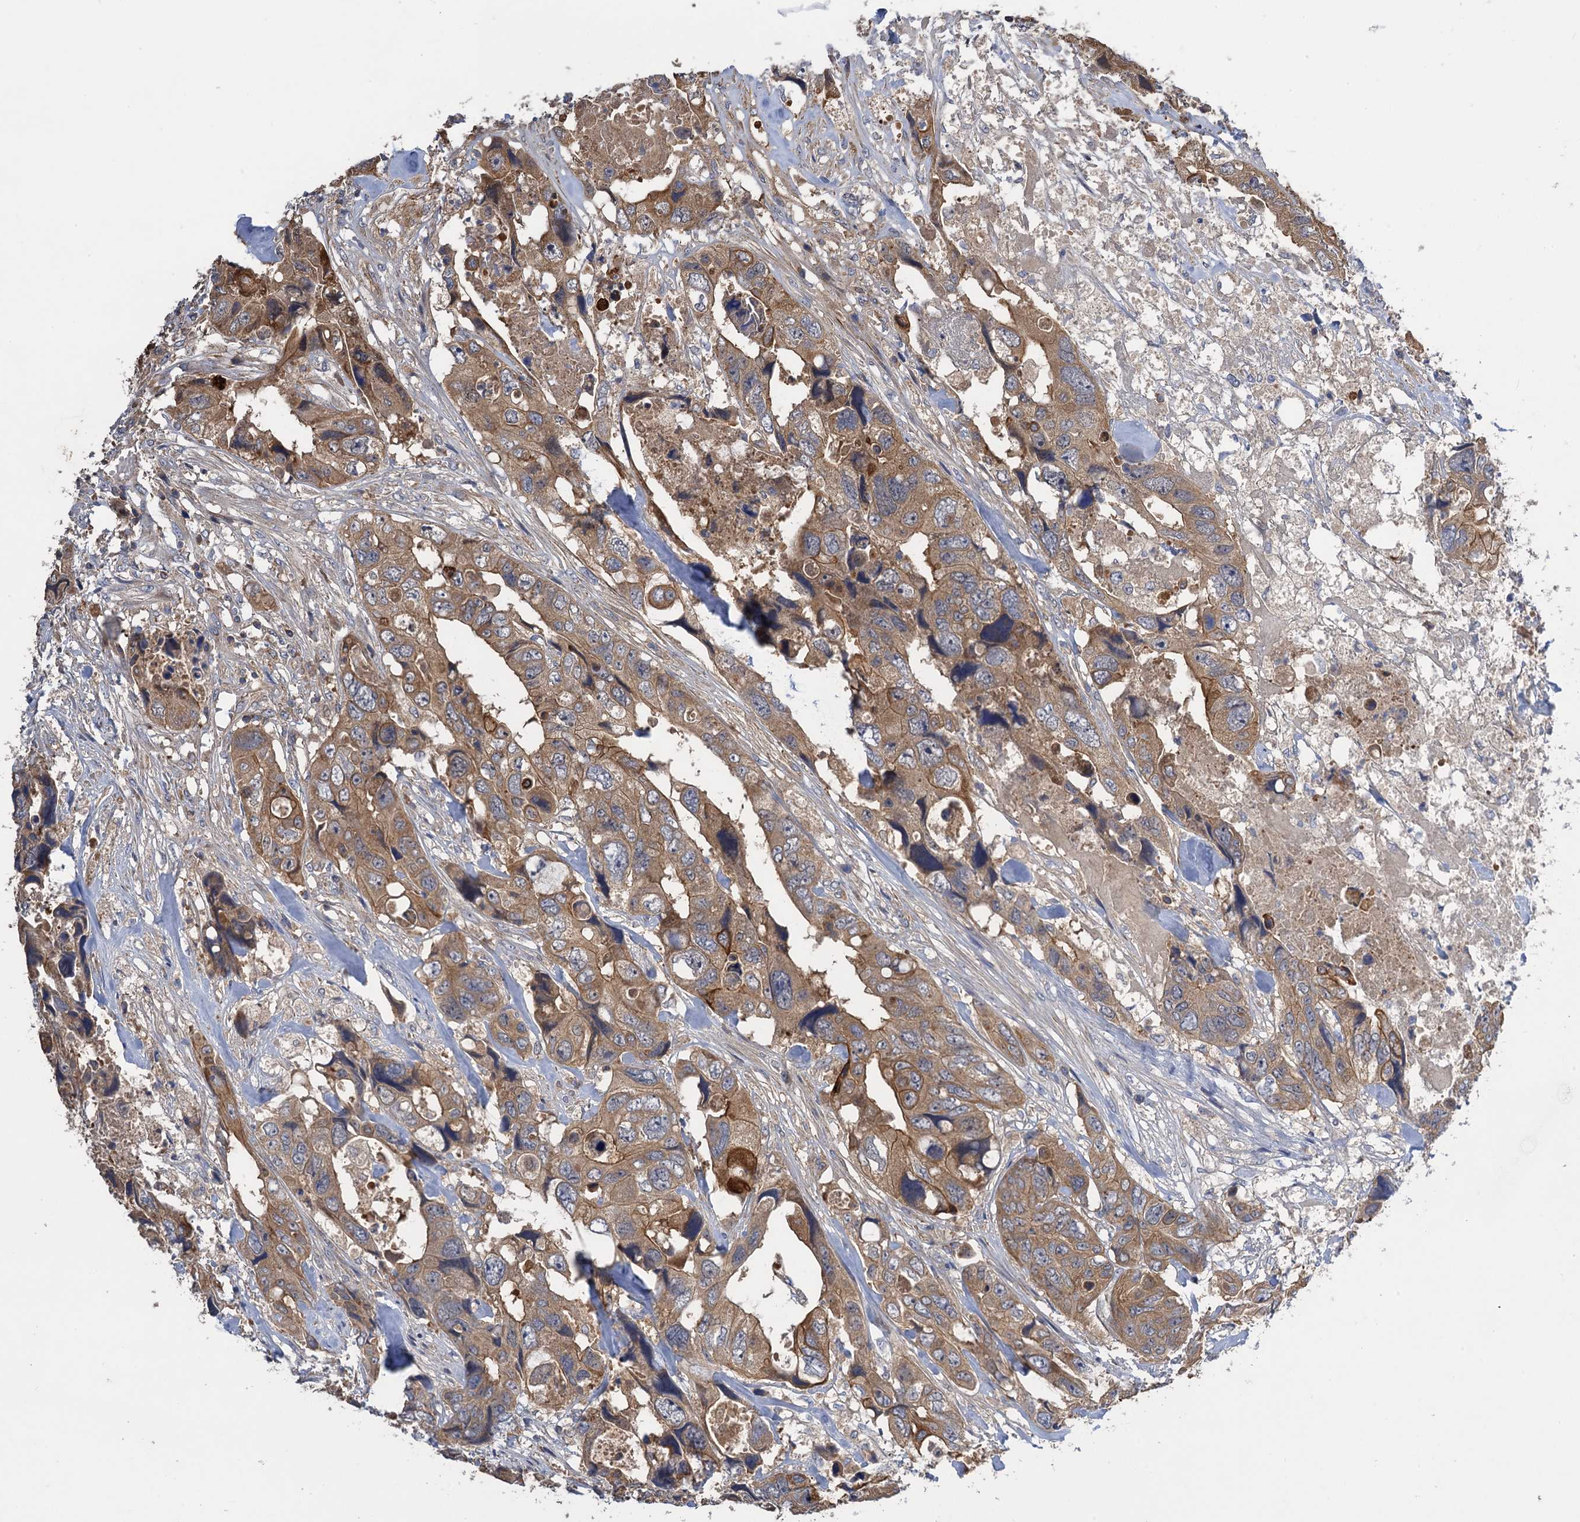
{"staining": {"intensity": "moderate", "quantity": ">75%", "location": "cytoplasmic/membranous"}, "tissue": "colorectal cancer", "cell_type": "Tumor cells", "image_type": "cancer", "snomed": [{"axis": "morphology", "description": "Adenocarcinoma, NOS"}, {"axis": "topography", "description": "Rectum"}], "caption": "Immunohistochemistry (IHC) photomicrograph of human colorectal cancer (adenocarcinoma) stained for a protein (brown), which shows medium levels of moderate cytoplasmic/membranous expression in approximately >75% of tumor cells.", "gene": "WDR88", "patient": {"sex": "male", "age": 57}}